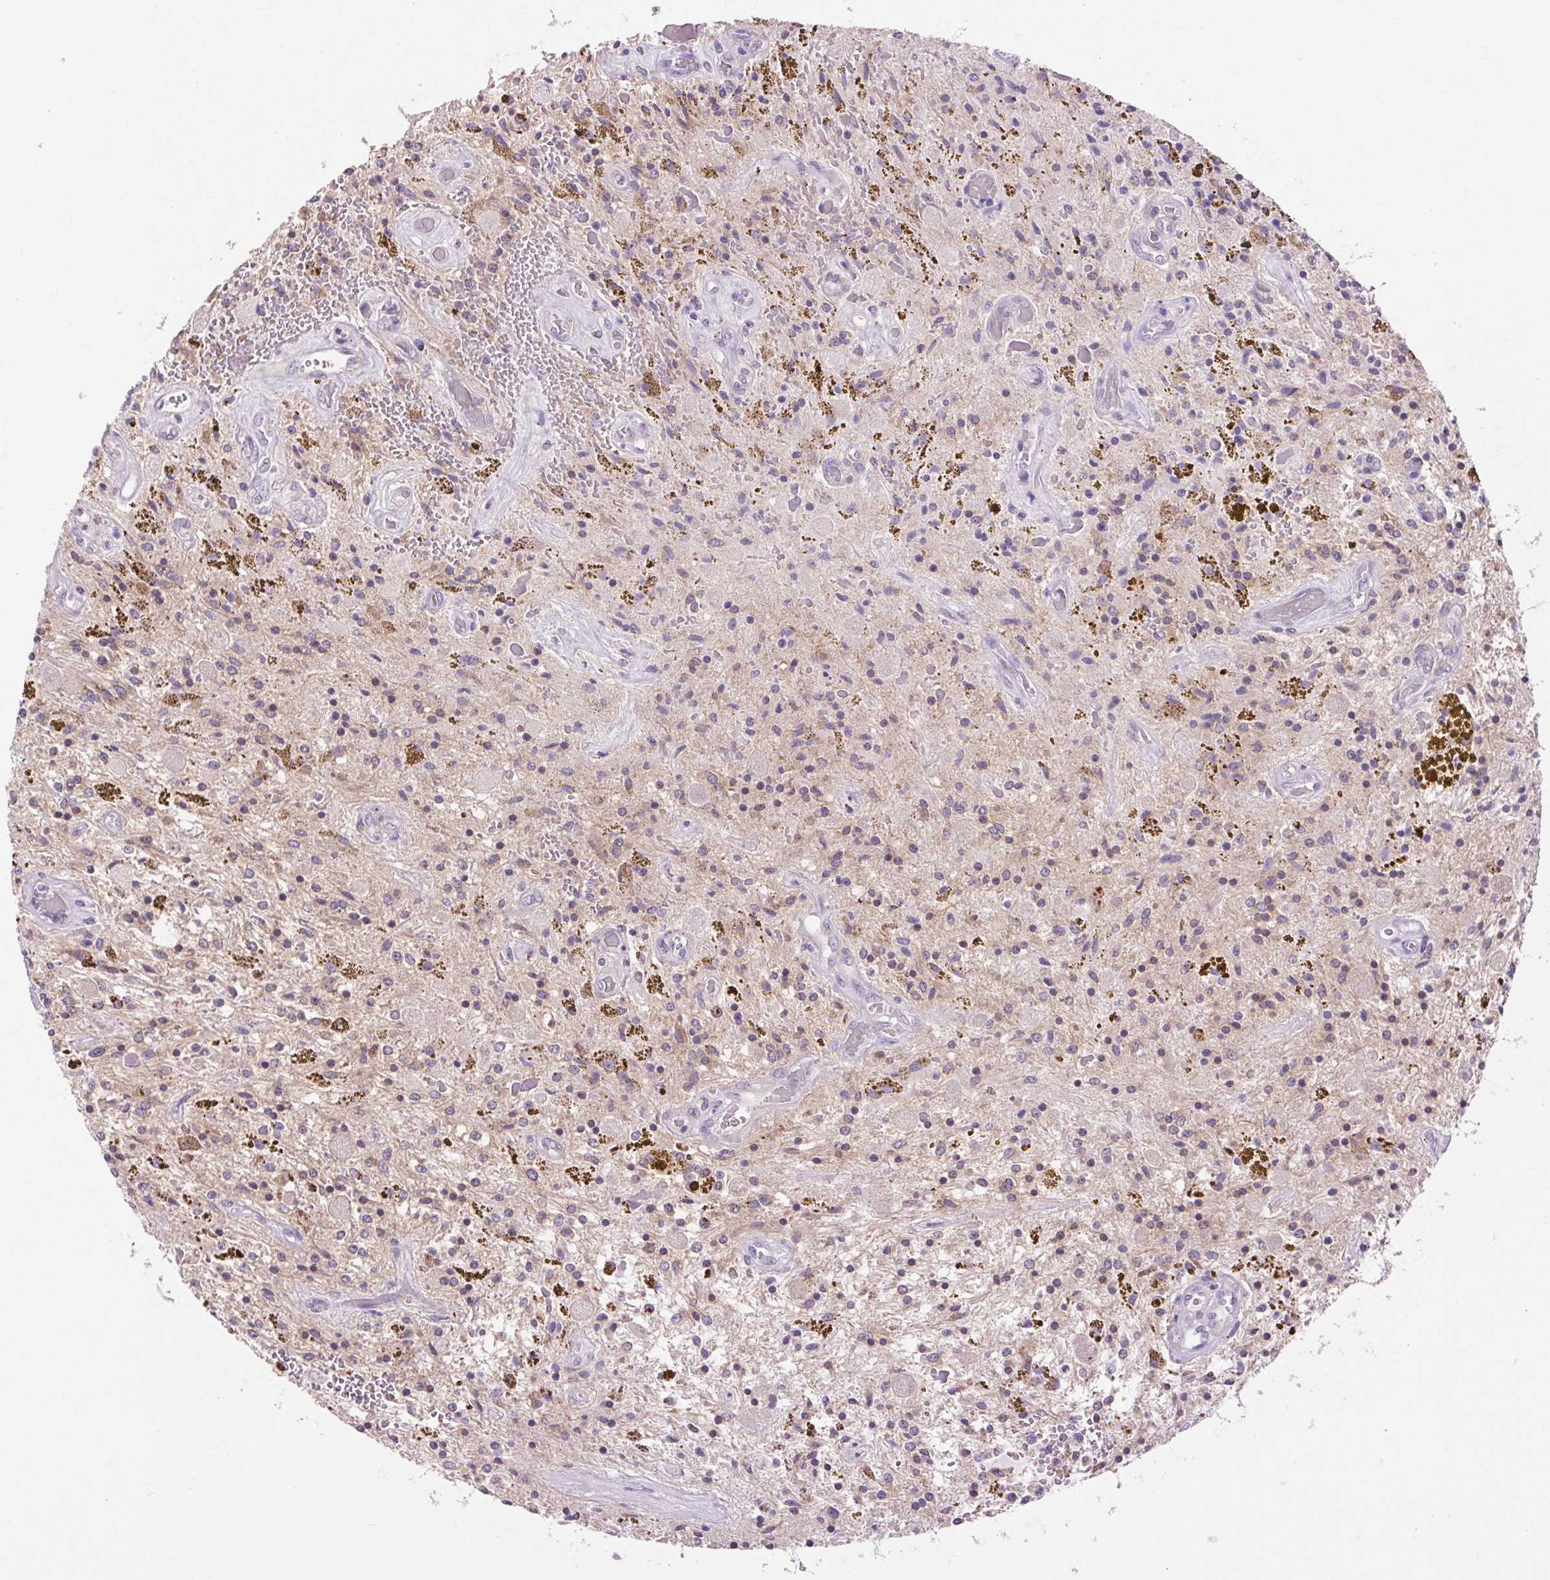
{"staining": {"intensity": "negative", "quantity": "none", "location": "none"}, "tissue": "glioma", "cell_type": "Tumor cells", "image_type": "cancer", "snomed": [{"axis": "morphology", "description": "Glioma, malignant, Low grade"}, {"axis": "topography", "description": "Cerebellum"}], "caption": "The immunohistochemistry (IHC) photomicrograph has no significant staining in tumor cells of glioma tissue.", "gene": "SOWAHC", "patient": {"sex": "female", "age": 14}}